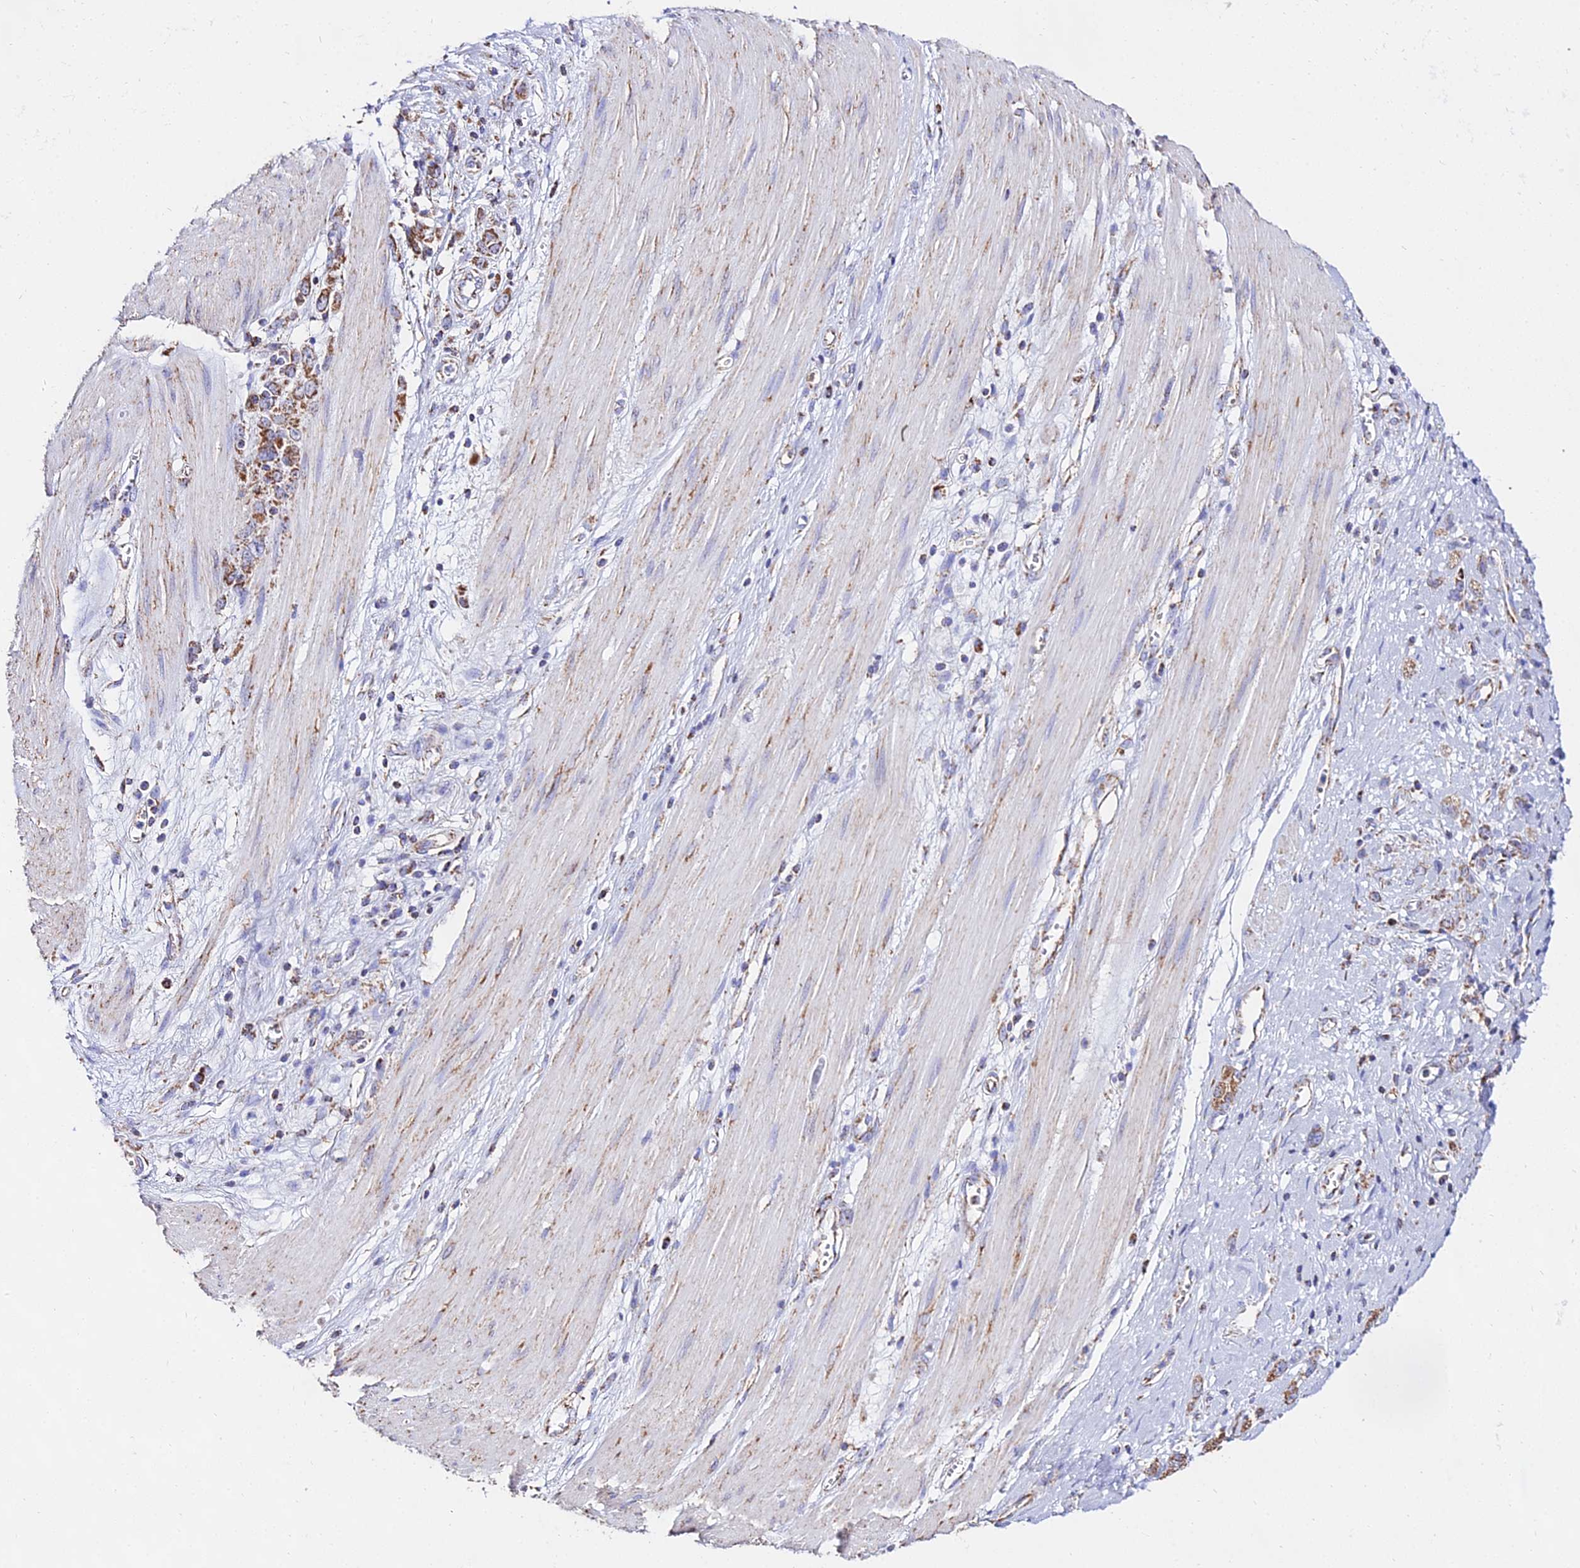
{"staining": {"intensity": "moderate", "quantity": ">75%", "location": "cytoplasmic/membranous"}, "tissue": "stomach cancer", "cell_type": "Tumor cells", "image_type": "cancer", "snomed": [{"axis": "morphology", "description": "Adenocarcinoma, NOS"}, {"axis": "topography", "description": "Stomach"}], "caption": "Protein expression analysis of human stomach cancer reveals moderate cytoplasmic/membranous staining in about >75% of tumor cells.", "gene": "ATP5PD", "patient": {"sex": "female", "age": 76}}